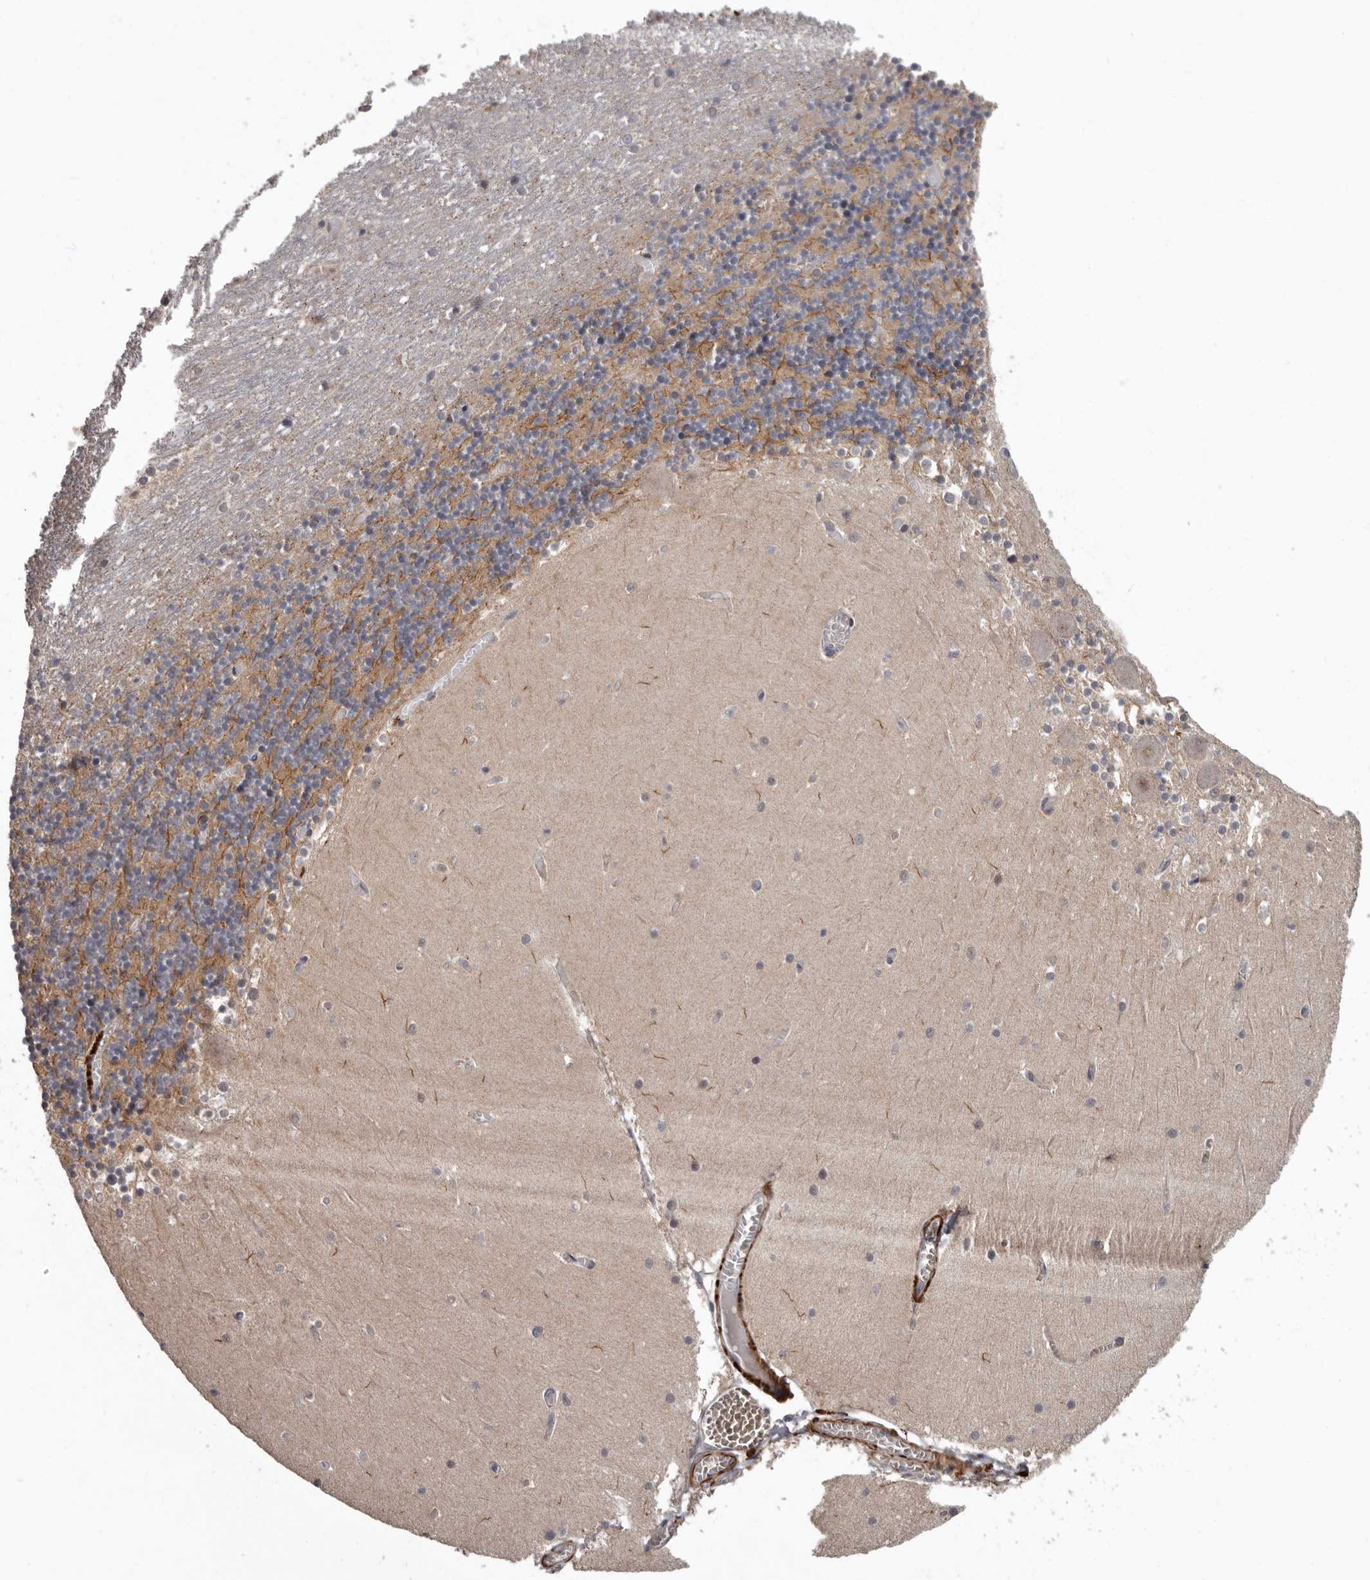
{"staining": {"intensity": "negative", "quantity": "none", "location": "none"}, "tissue": "cerebellum", "cell_type": "Cells in granular layer", "image_type": "normal", "snomed": [{"axis": "morphology", "description": "Normal tissue, NOS"}, {"axis": "topography", "description": "Cerebellum"}], "caption": "The IHC micrograph has no significant staining in cells in granular layer of cerebellum.", "gene": "FGFR4", "patient": {"sex": "female", "age": 28}}